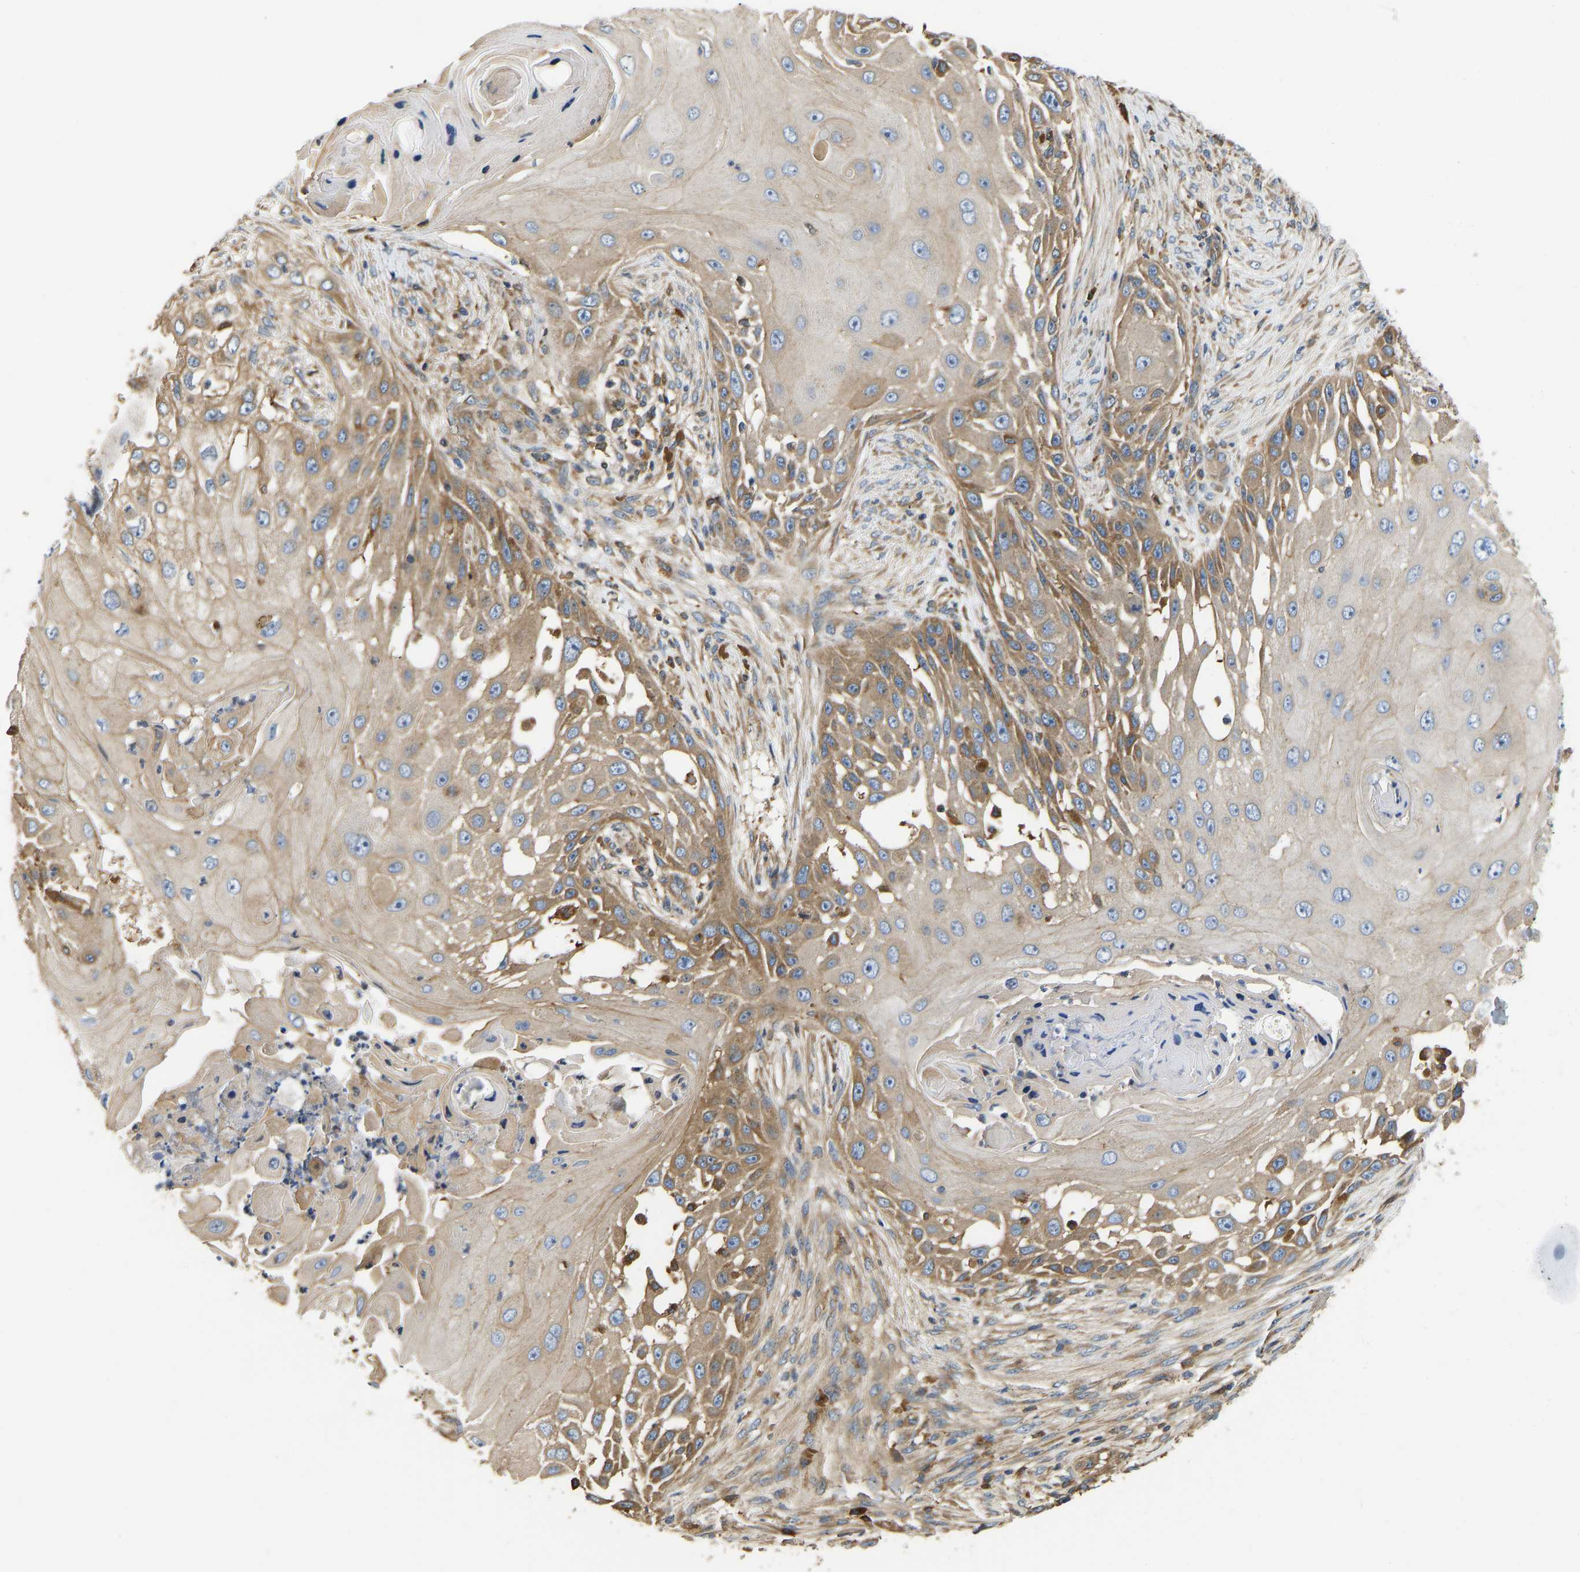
{"staining": {"intensity": "moderate", "quantity": "25%-75%", "location": "cytoplasmic/membranous"}, "tissue": "skin cancer", "cell_type": "Tumor cells", "image_type": "cancer", "snomed": [{"axis": "morphology", "description": "Squamous cell carcinoma, NOS"}, {"axis": "topography", "description": "Skin"}], "caption": "Approximately 25%-75% of tumor cells in human squamous cell carcinoma (skin) show moderate cytoplasmic/membranous protein positivity as visualized by brown immunohistochemical staining.", "gene": "FLNB", "patient": {"sex": "female", "age": 44}}